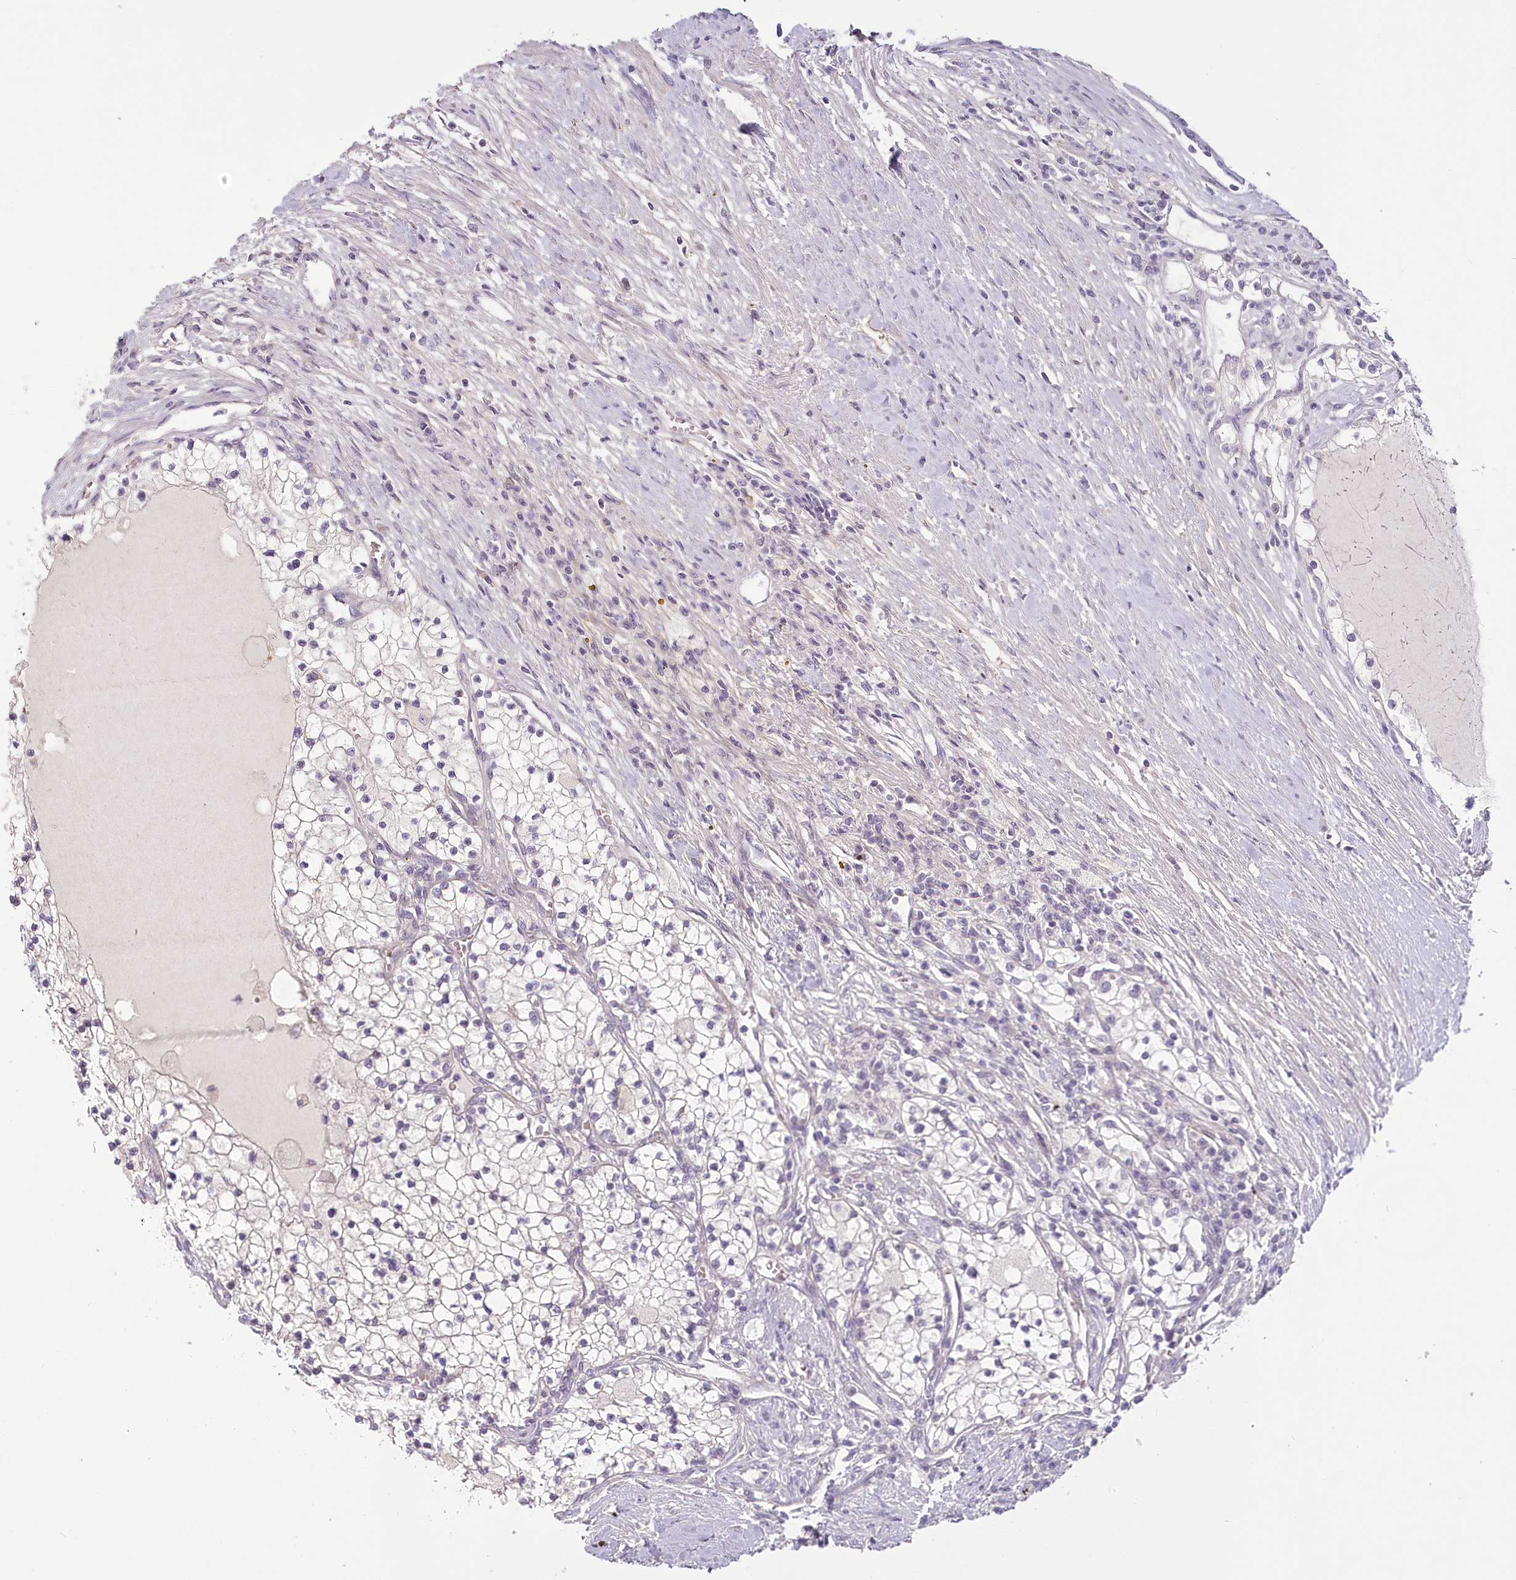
{"staining": {"intensity": "negative", "quantity": "none", "location": "none"}, "tissue": "renal cancer", "cell_type": "Tumor cells", "image_type": "cancer", "snomed": [{"axis": "morphology", "description": "Normal tissue, NOS"}, {"axis": "morphology", "description": "Adenocarcinoma, NOS"}, {"axis": "topography", "description": "Kidney"}], "caption": "Tumor cells show no significant staining in renal cancer (adenocarcinoma).", "gene": "USP11", "patient": {"sex": "male", "age": 68}}